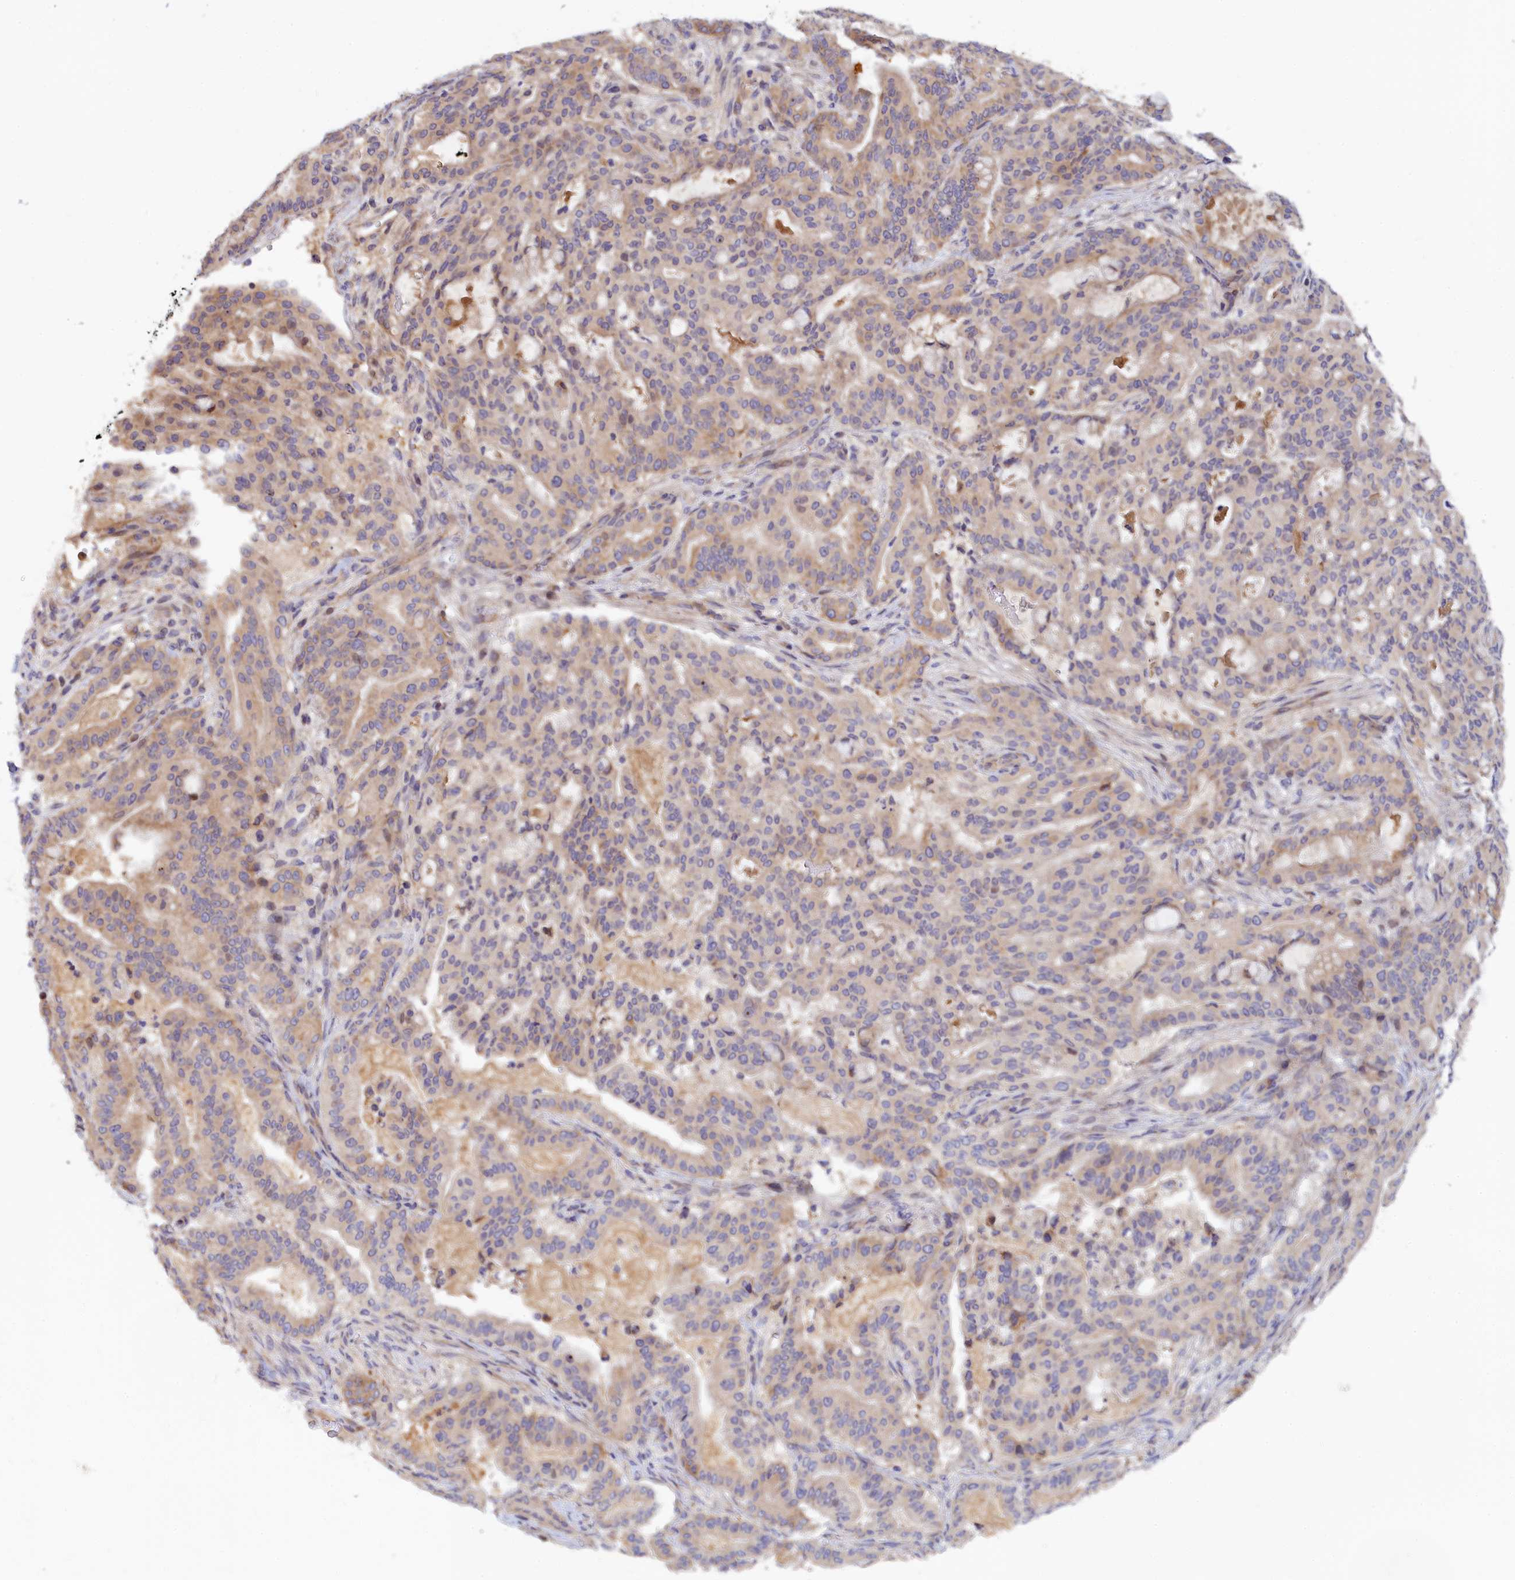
{"staining": {"intensity": "weak", "quantity": "25%-75%", "location": "cytoplasmic/membranous"}, "tissue": "pancreatic cancer", "cell_type": "Tumor cells", "image_type": "cancer", "snomed": [{"axis": "morphology", "description": "Adenocarcinoma, NOS"}, {"axis": "topography", "description": "Pancreas"}], "caption": "Human adenocarcinoma (pancreatic) stained for a protein (brown) exhibits weak cytoplasmic/membranous positive positivity in about 25%-75% of tumor cells.", "gene": "SPATA5L1", "patient": {"sex": "male", "age": 63}}